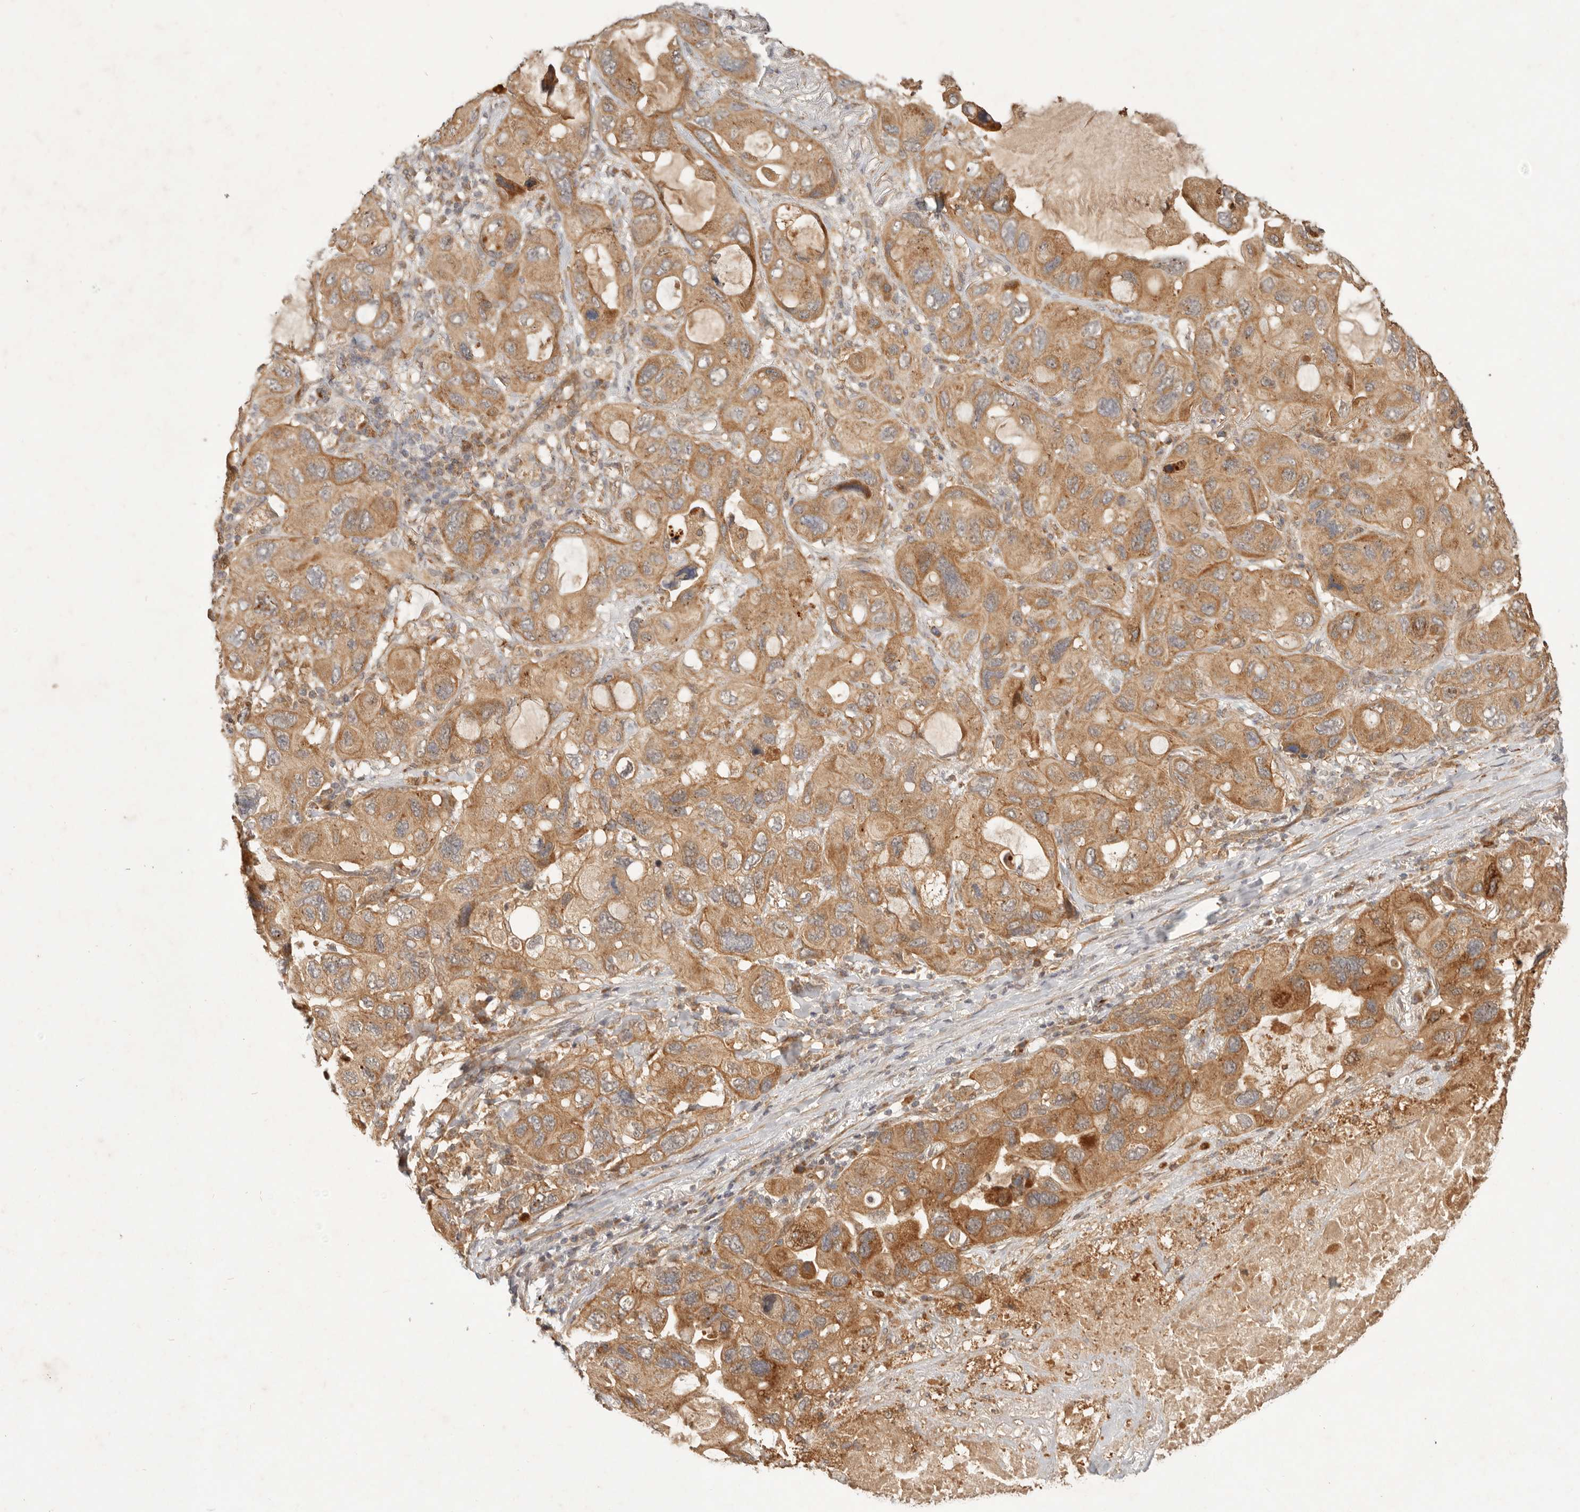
{"staining": {"intensity": "moderate", "quantity": ">75%", "location": "cytoplasmic/membranous"}, "tissue": "lung cancer", "cell_type": "Tumor cells", "image_type": "cancer", "snomed": [{"axis": "morphology", "description": "Squamous cell carcinoma, NOS"}, {"axis": "topography", "description": "Lung"}], "caption": "Immunohistochemistry histopathology image of human lung cancer (squamous cell carcinoma) stained for a protein (brown), which reveals medium levels of moderate cytoplasmic/membranous staining in about >75% of tumor cells.", "gene": "CLEC4C", "patient": {"sex": "female", "age": 73}}